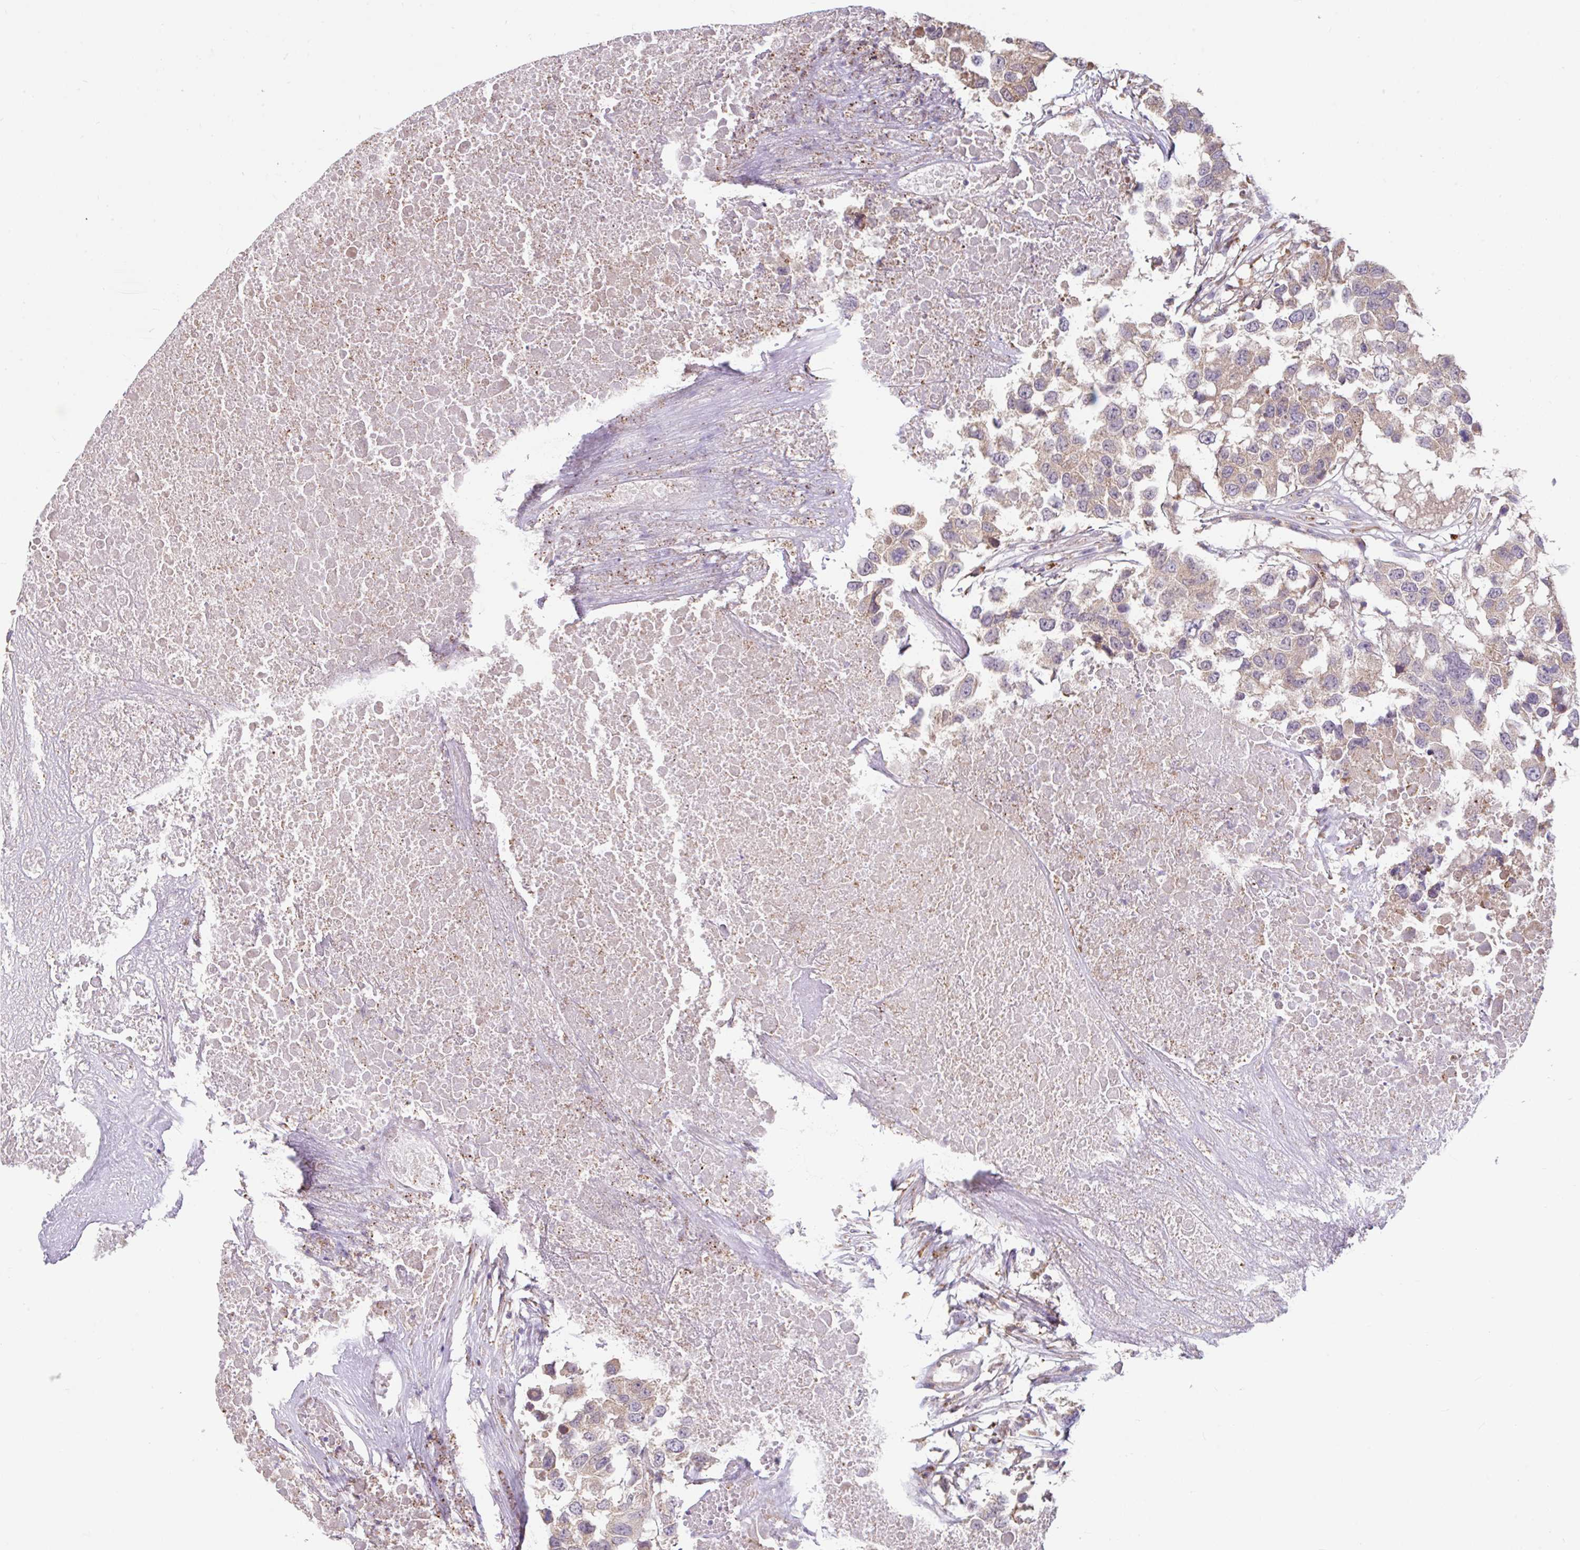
{"staining": {"intensity": "weak", "quantity": "25%-75%", "location": "cytoplasmic/membranous"}, "tissue": "testis cancer", "cell_type": "Tumor cells", "image_type": "cancer", "snomed": [{"axis": "morphology", "description": "Carcinoma, Embryonal, NOS"}, {"axis": "topography", "description": "Testis"}], "caption": "Protein staining demonstrates weak cytoplasmic/membranous expression in about 25%-75% of tumor cells in embryonal carcinoma (testis).", "gene": "RALBP1", "patient": {"sex": "male", "age": 83}}